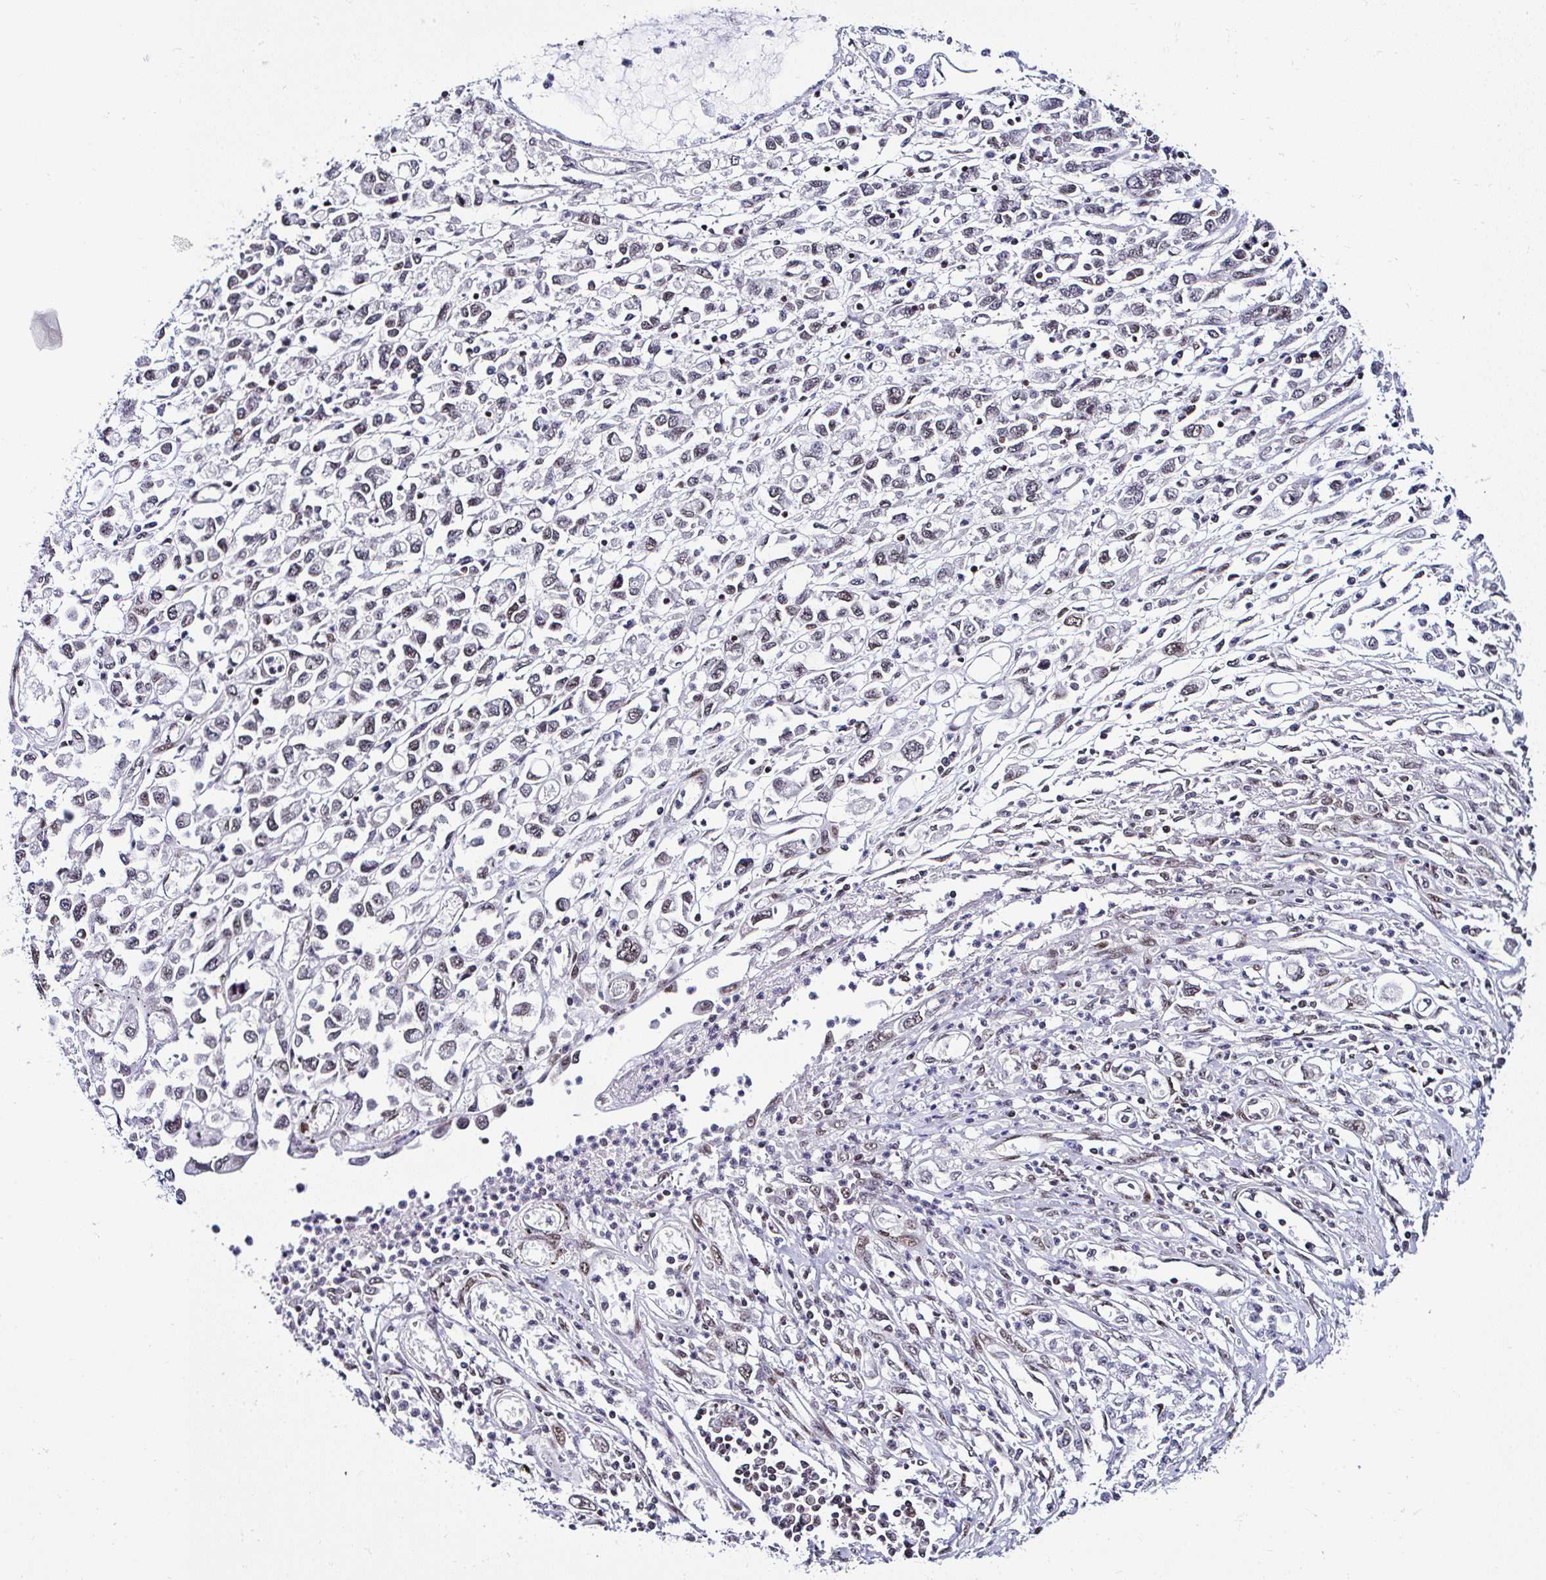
{"staining": {"intensity": "weak", "quantity": "25%-75%", "location": "nuclear"}, "tissue": "stomach cancer", "cell_type": "Tumor cells", "image_type": "cancer", "snomed": [{"axis": "morphology", "description": "Adenocarcinoma, NOS"}, {"axis": "topography", "description": "Stomach"}], "caption": "The image demonstrates staining of adenocarcinoma (stomach), revealing weak nuclear protein expression (brown color) within tumor cells.", "gene": "DR1", "patient": {"sex": "female", "age": 76}}